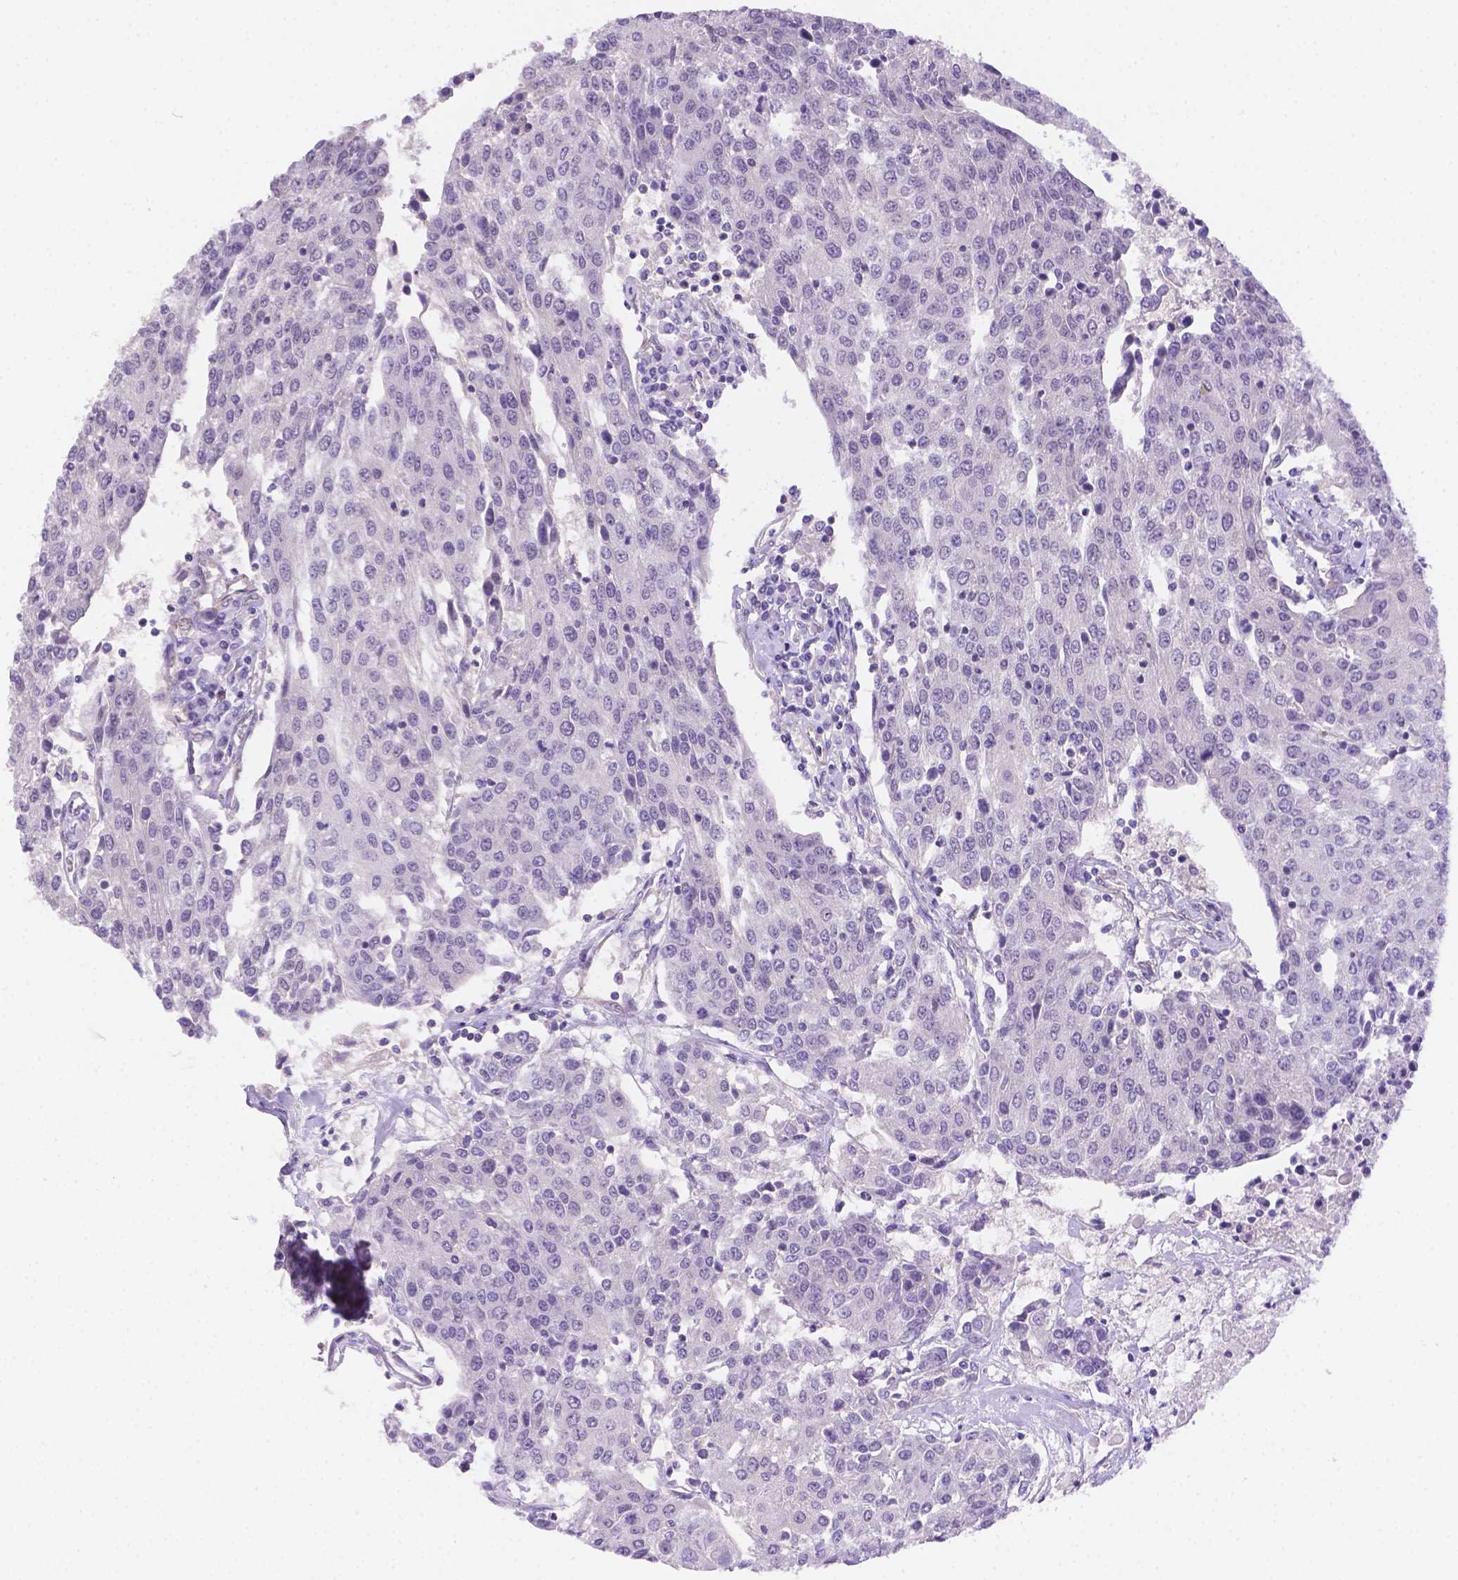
{"staining": {"intensity": "negative", "quantity": "none", "location": "none"}, "tissue": "urothelial cancer", "cell_type": "Tumor cells", "image_type": "cancer", "snomed": [{"axis": "morphology", "description": "Urothelial carcinoma, High grade"}, {"axis": "topography", "description": "Urinary bladder"}], "caption": "This is an immunohistochemistry photomicrograph of human high-grade urothelial carcinoma. There is no positivity in tumor cells.", "gene": "NXPE2", "patient": {"sex": "female", "age": 85}}